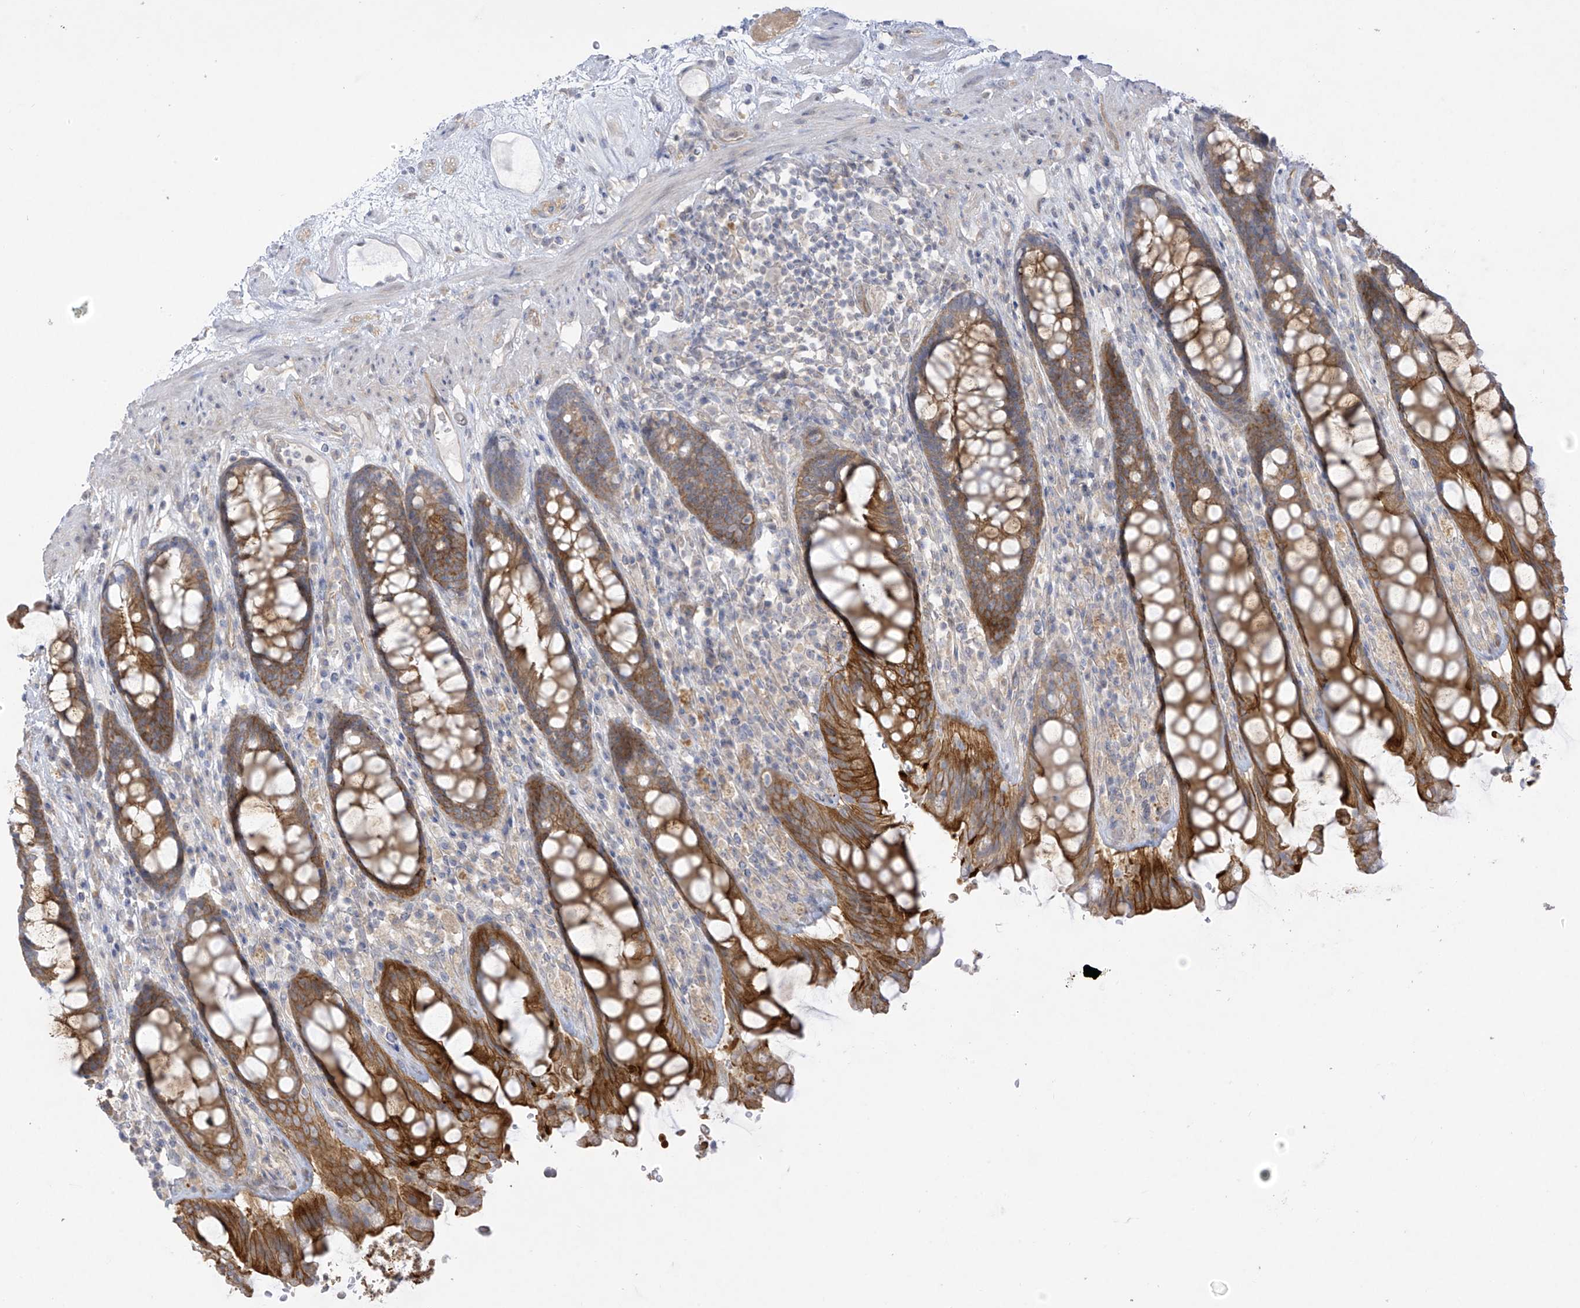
{"staining": {"intensity": "moderate", "quantity": ">75%", "location": "cytoplasmic/membranous"}, "tissue": "rectum", "cell_type": "Glandular cells", "image_type": "normal", "snomed": [{"axis": "morphology", "description": "Normal tissue, NOS"}, {"axis": "topography", "description": "Rectum"}], "caption": "This histopathology image displays normal rectum stained with immunohistochemistry (IHC) to label a protein in brown. The cytoplasmic/membranous of glandular cells show moderate positivity for the protein. Nuclei are counter-stained blue.", "gene": "EIPR1", "patient": {"sex": "male", "age": 64}}